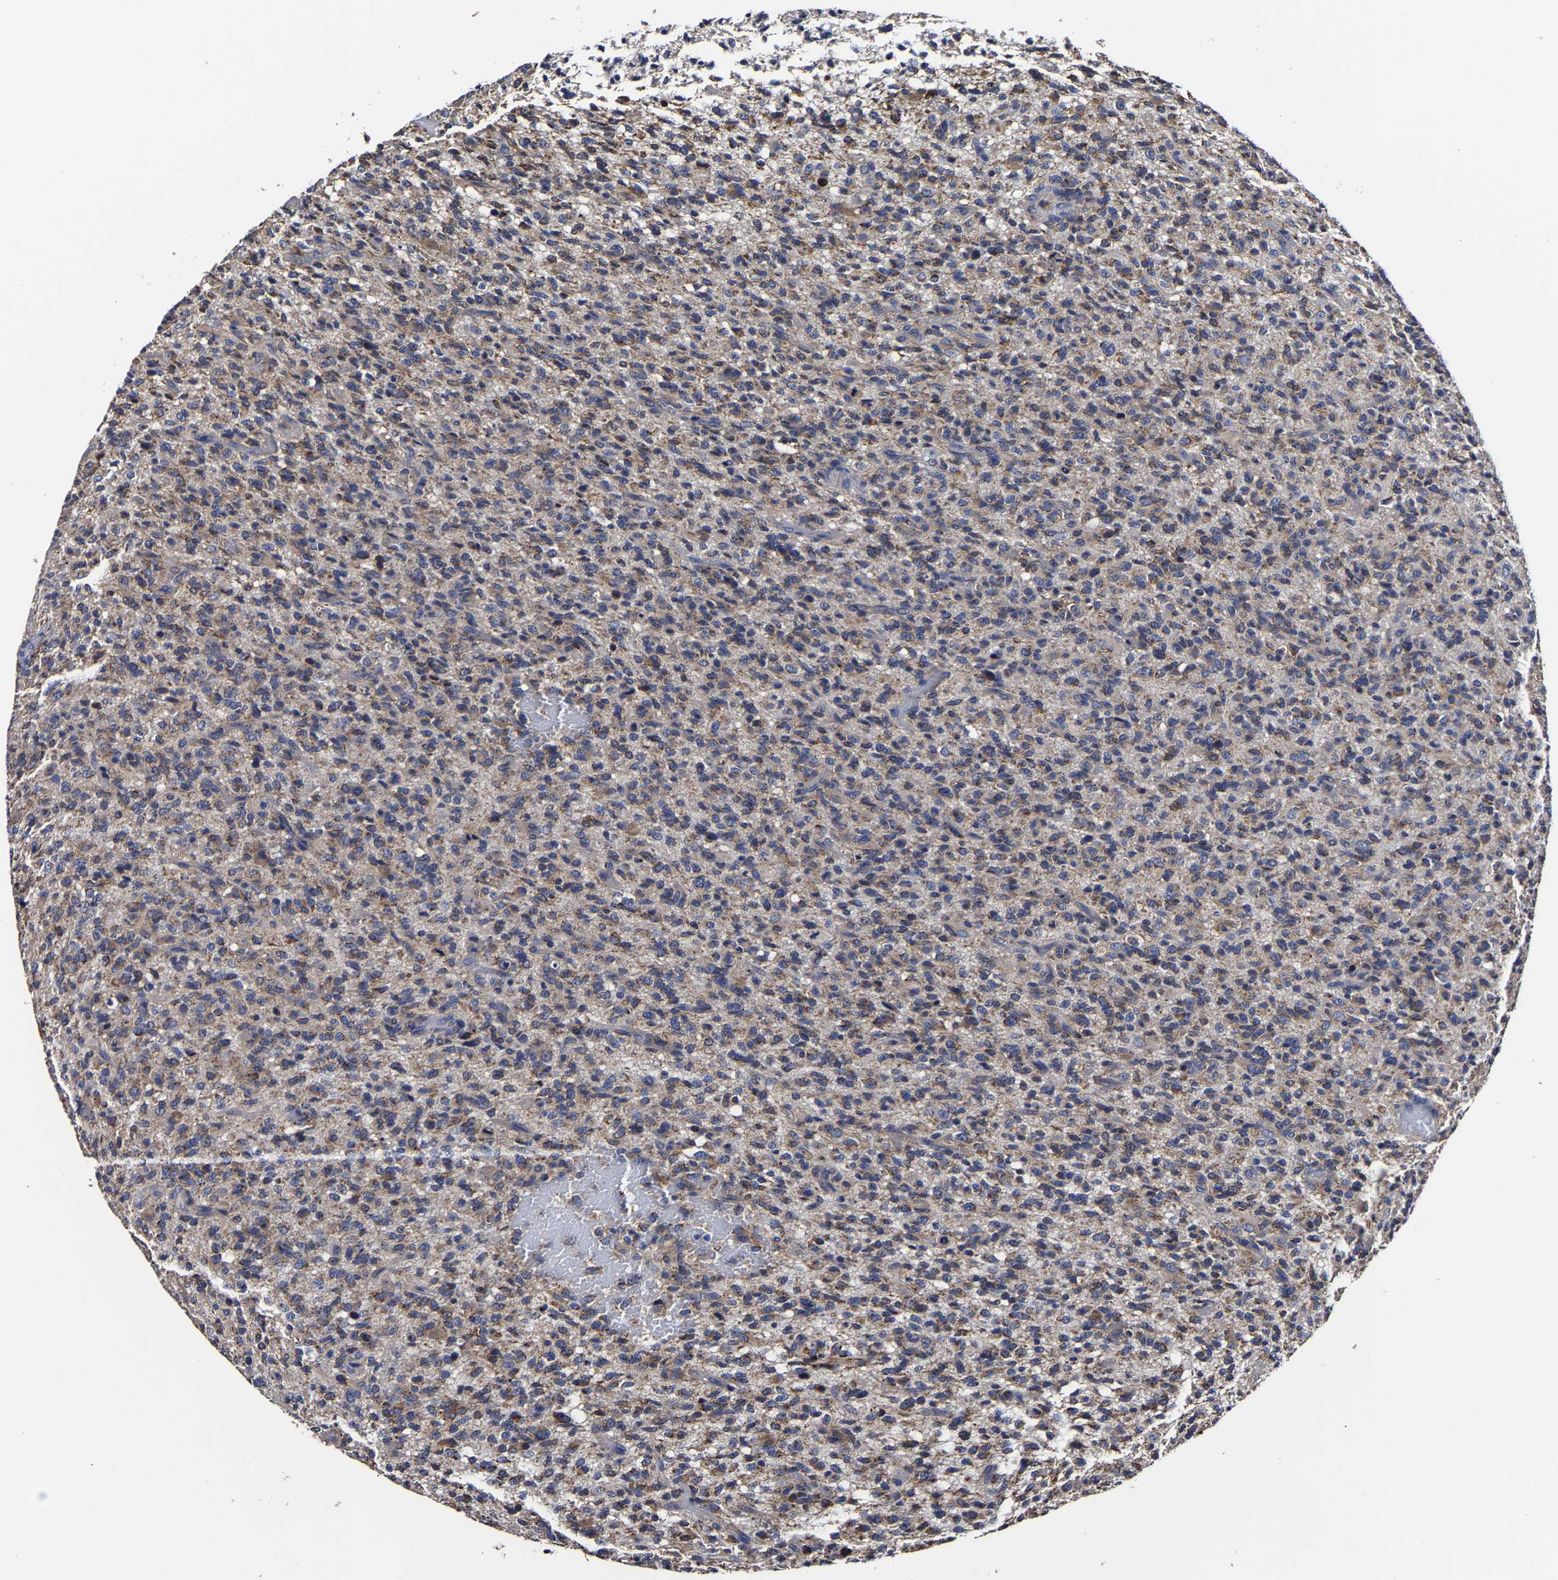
{"staining": {"intensity": "weak", "quantity": ">75%", "location": "cytoplasmic/membranous"}, "tissue": "glioma", "cell_type": "Tumor cells", "image_type": "cancer", "snomed": [{"axis": "morphology", "description": "Glioma, malignant, High grade"}, {"axis": "topography", "description": "Brain"}], "caption": "This image demonstrates immunohistochemistry staining of high-grade glioma (malignant), with low weak cytoplasmic/membranous expression in approximately >75% of tumor cells.", "gene": "AASS", "patient": {"sex": "male", "age": 71}}